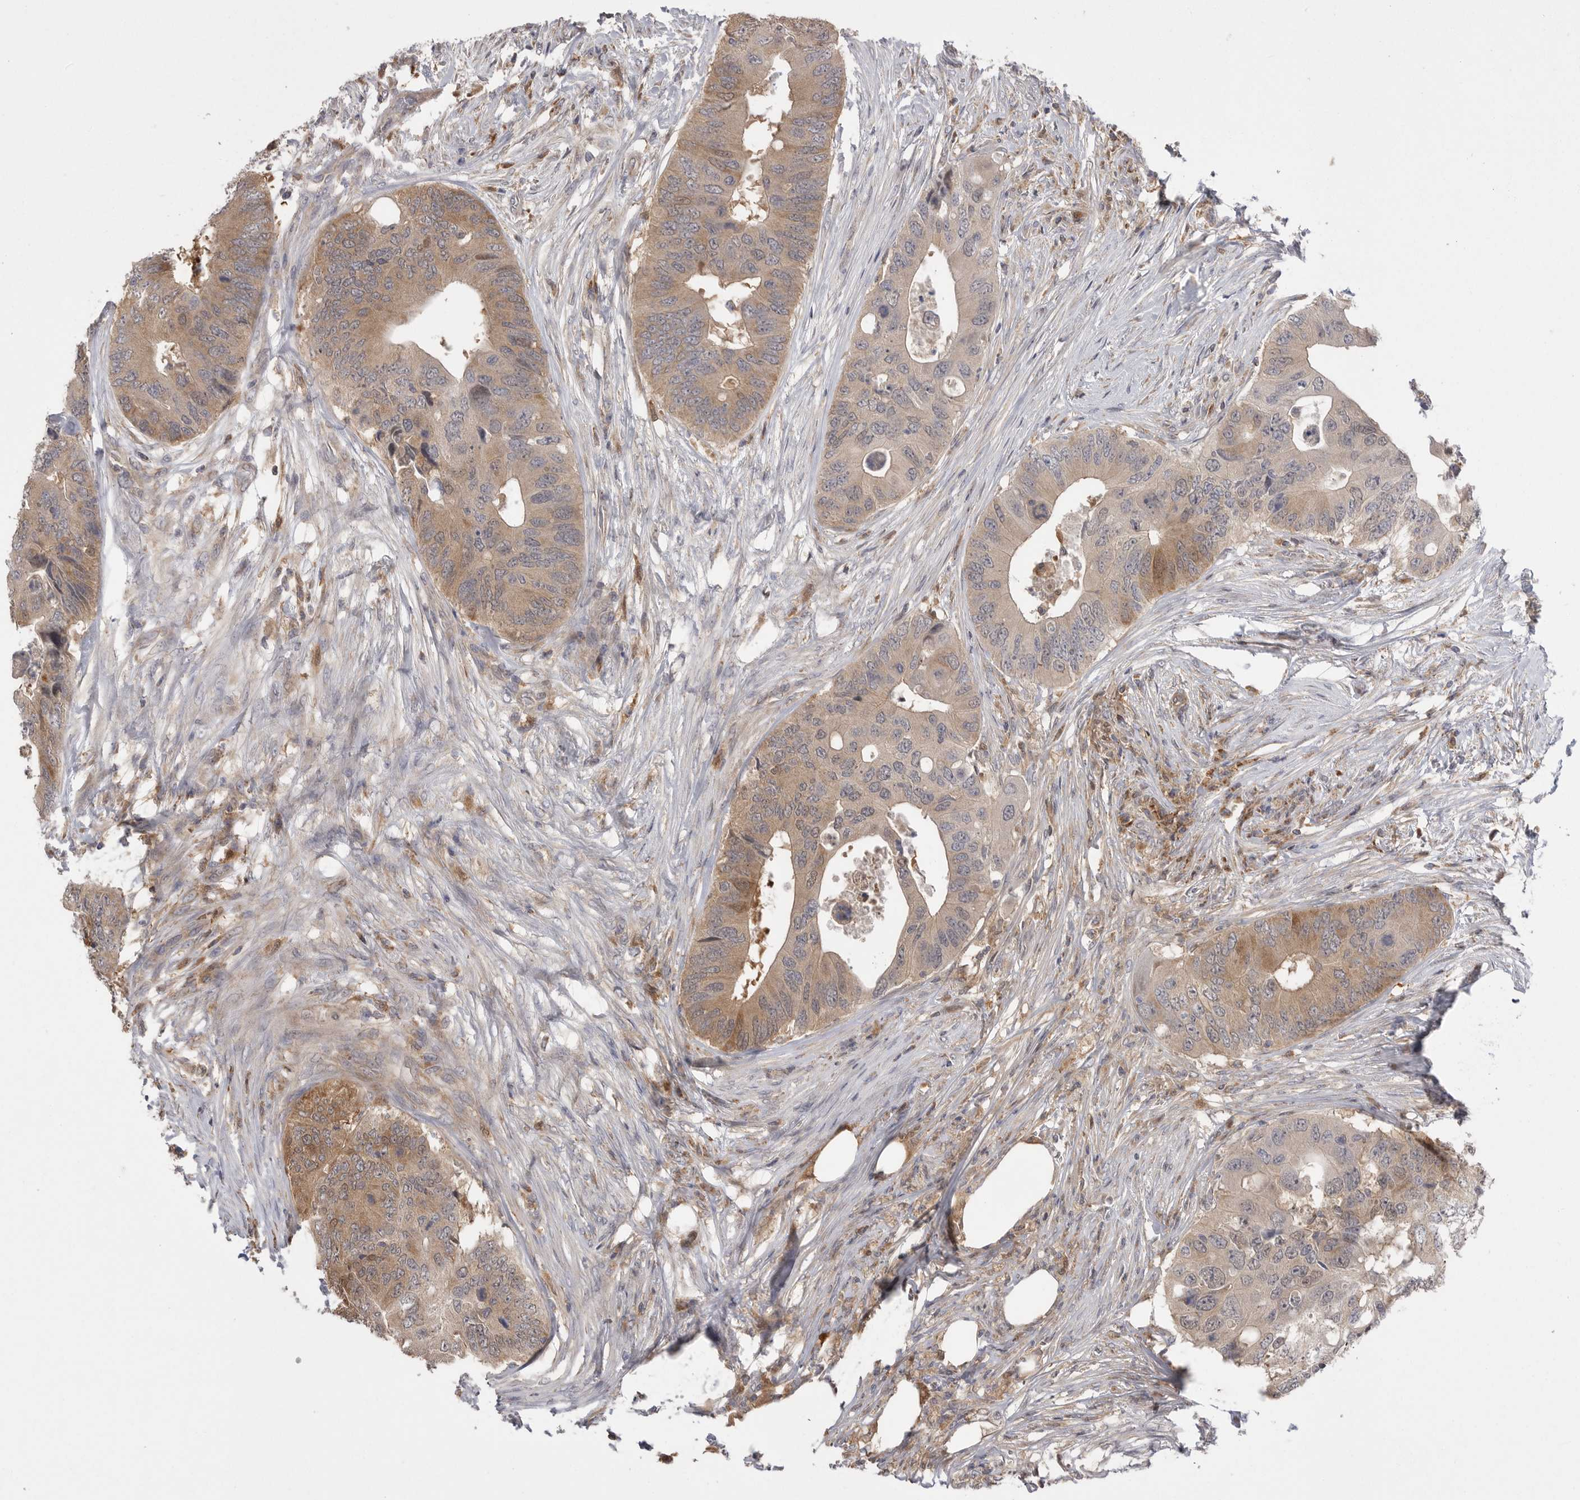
{"staining": {"intensity": "moderate", "quantity": ">75%", "location": "cytoplasmic/membranous"}, "tissue": "colorectal cancer", "cell_type": "Tumor cells", "image_type": "cancer", "snomed": [{"axis": "morphology", "description": "Adenocarcinoma, NOS"}, {"axis": "topography", "description": "Colon"}], "caption": "Protein staining demonstrates moderate cytoplasmic/membranous staining in about >75% of tumor cells in adenocarcinoma (colorectal).", "gene": "KYAT3", "patient": {"sex": "male", "age": 71}}